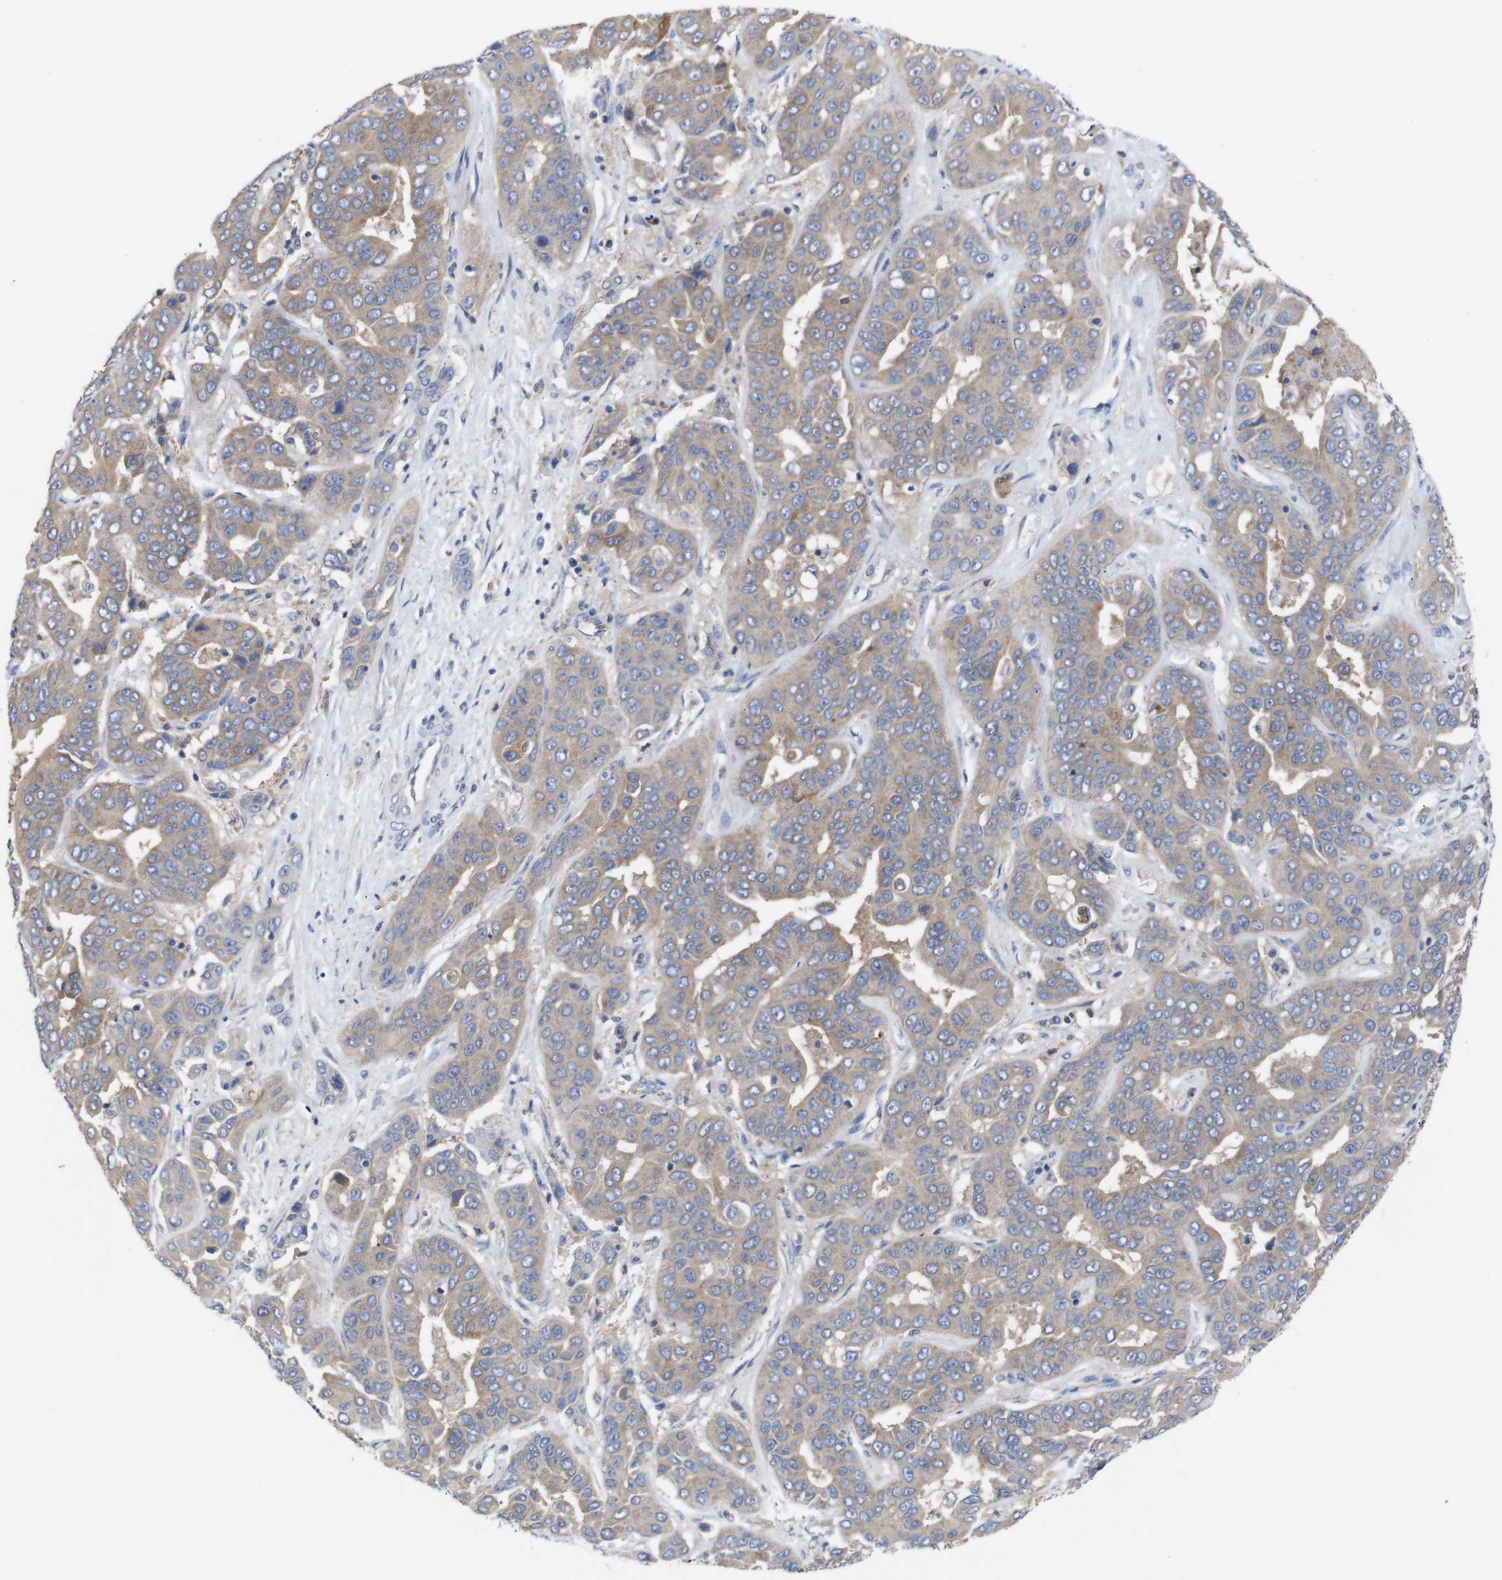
{"staining": {"intensity": "moderate", "quantity": ">75%", "location": "cytoplasmic/membranous"}, "tissue": "liver cancer", "cell_type": "Tumor cells", "image_type": "cancer", "snomed": [{"axis": "morphology", "description": "Cholangiocarcinoma"}, {"axis": "topography", "description": "Liver"}], "caption": "DAB (3,3'-diaminobenzidine) immunohistochemical staining of liver cancer displays moderate cytoplasmic/membranous protein positivity in about >75% of tumor cells. The staining was performed using DAB to visualize the protein expression in brown, while the nuclei were stained in blue with hematoxylin (Magnification: 20x).", "gene": "USH1C", "patient": {"sex": "female", "age": 52}}